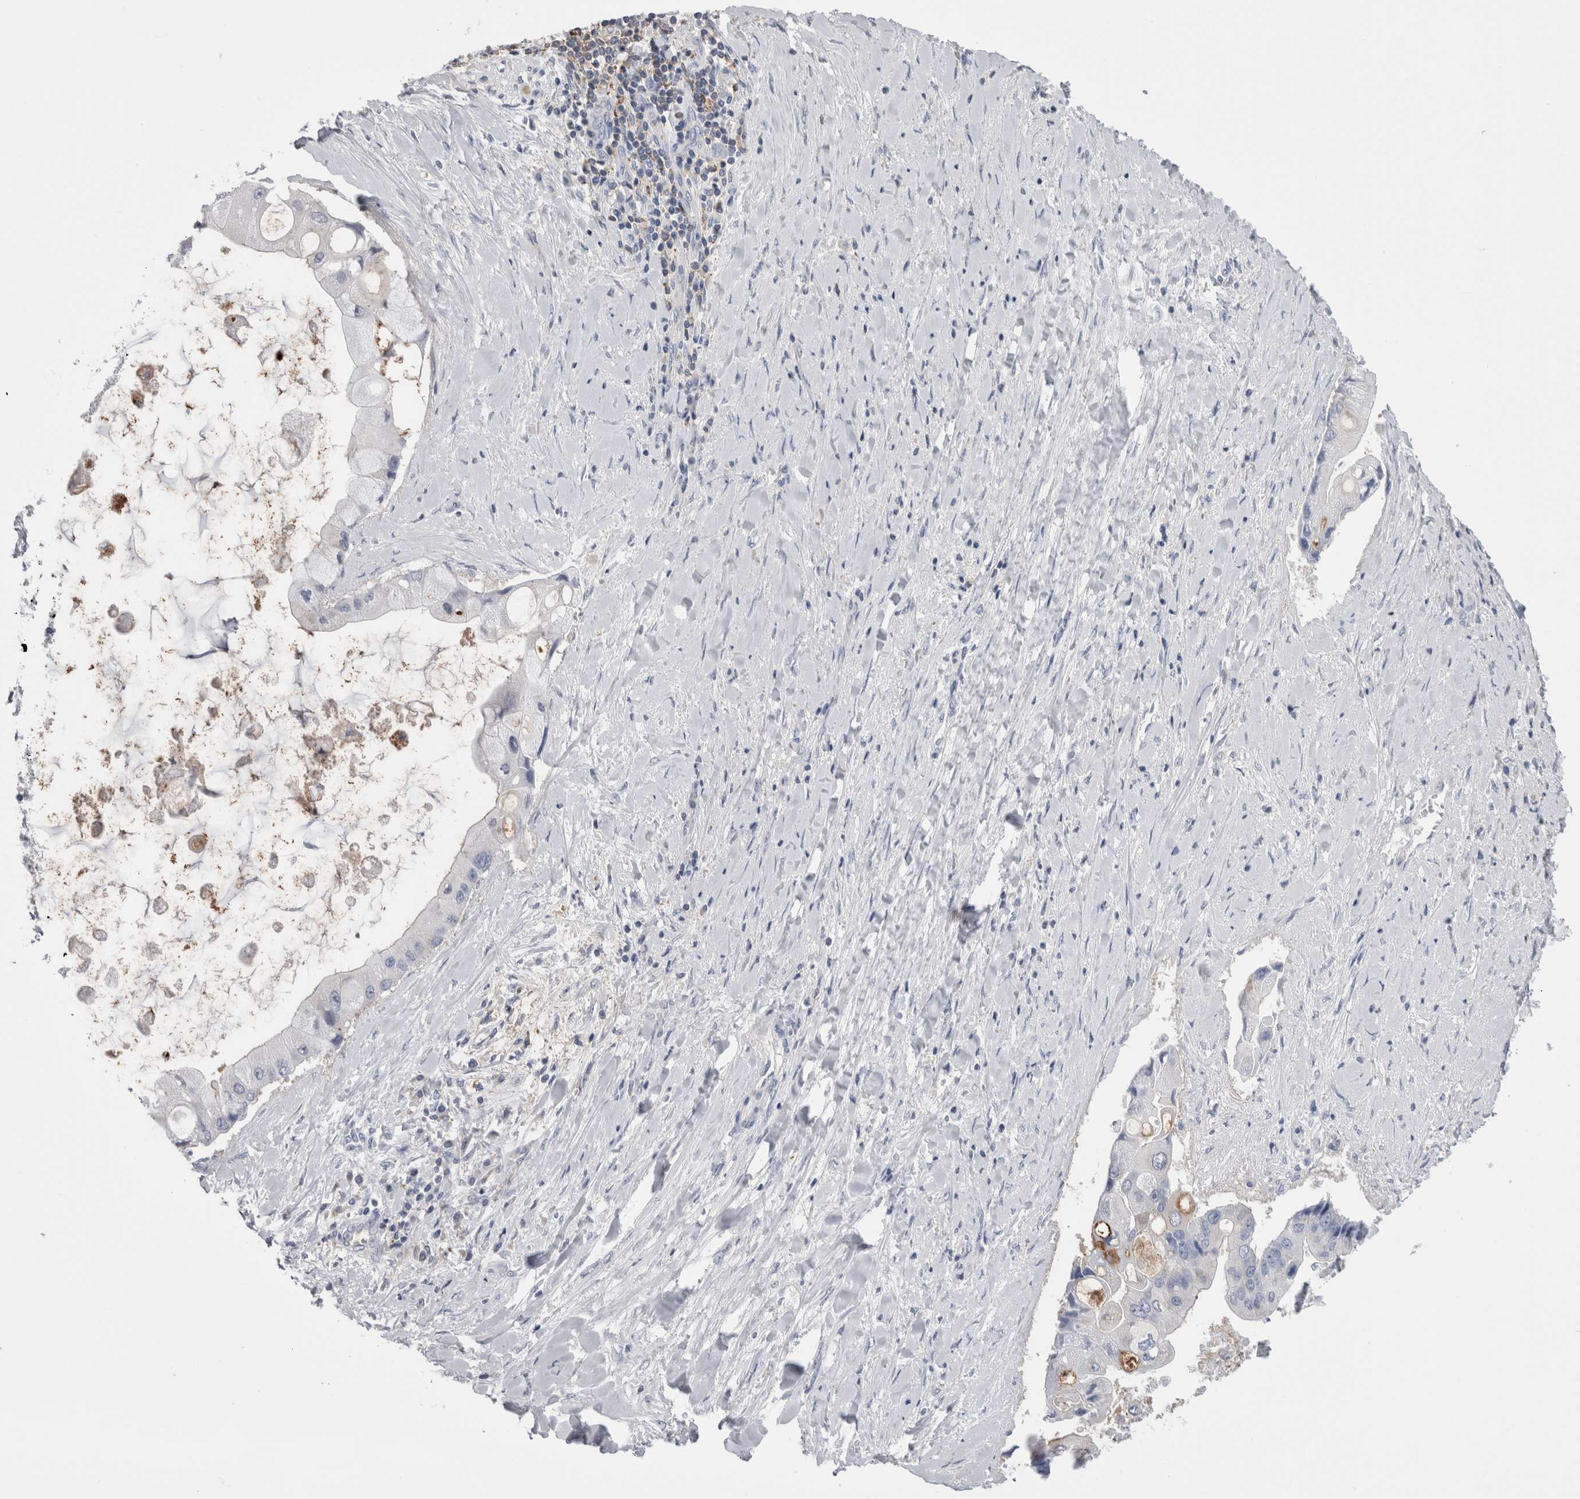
{"staining": {"intensity": "negative", "quantity": "none", "location": "none"}, "tissue": "liver cancer", "cell_type": "Tumor cells", "image_type": "cancer", "snomed": [{"axis": "morphology", "description": "Cholangiocarcinoma"}, {"axis": "topography", "description": "Liver"}], "caption": "A micrograph of human liver cholangiocarcinoma is negative for staining in tumor cells.", "gene": "DCTN6", "patient": {"sex": "male", "age": 50}}